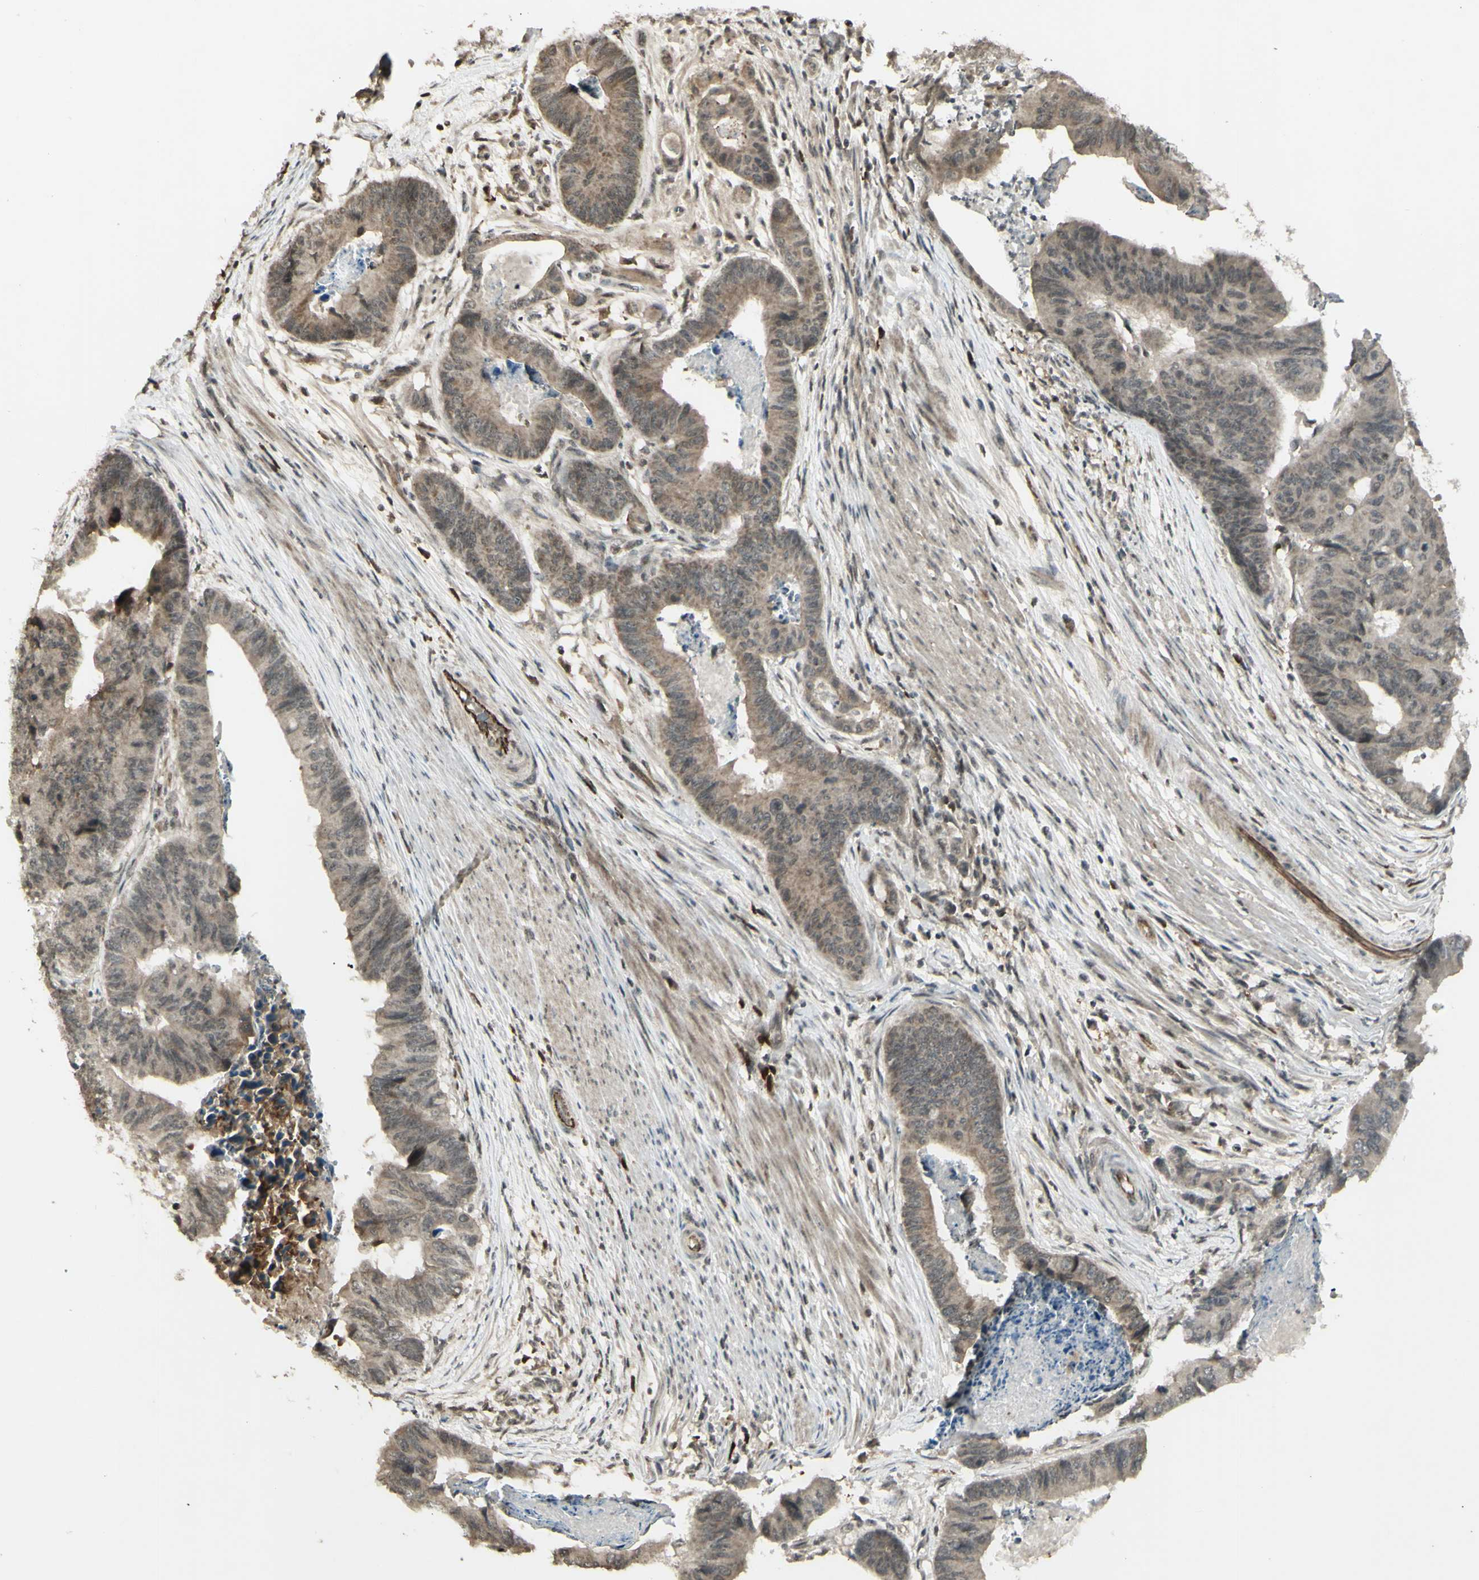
{"staining": {"intensity": "weak", "quantity": ">75%", "location": "cytoplasmic/membranous"}, "tissue": "stomach cancer", "cell_type": "Tumor cells", "image_type": "cancer", "snomed": [{"axis": "morphology", "description": "Adenocarcinoma, NOS"}, {"axis": "topography", "description": "Stomach, lower"}], "caption": "Brown immunohistochemical staining in stomach cancer (adenocarcinoma) displays weak cytoplasmic/membranous positivity in about >75% of tumor cells. (brown staining indicates protein expression, while blue staining denotes nuclei).", "gene": "BLNK", "patient": {"sex": "male", "age": 77}}